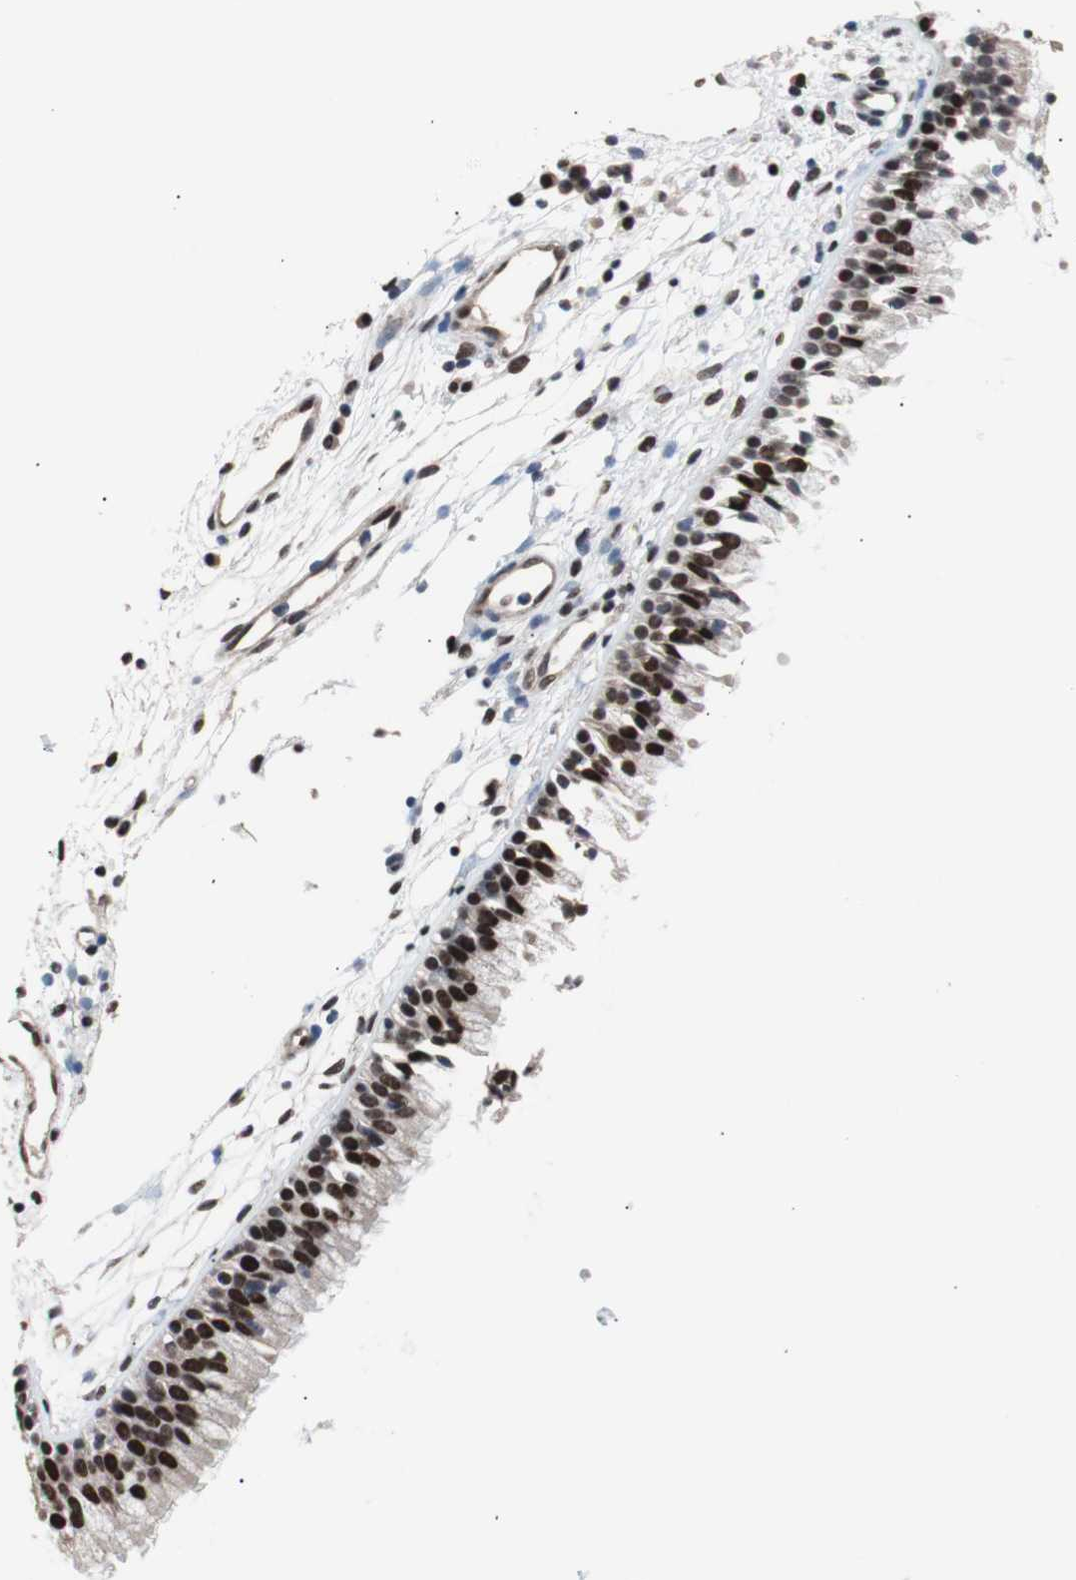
{"staining": {"intensity": "strong", "quantity": ">75%", "location": "nuclear"}, "tissue": "nasopharynx", "cell_type": "Respiratory epithelial cells", "image_type": "normal", "snomed": [{"axis": "morphology", "description": "Normal tissue, NOS"}, {"axis": "topography", "description": "Nasopharynx"}], "caption": "Immunohistochemistry (DAB) staining of benign nasopharynx demonstrates strong nuclear protein expression in approximately >75% of respiratory epithelial cells.", "gene": "POGZ", "patient": {"sex": "male", "age": 21}}